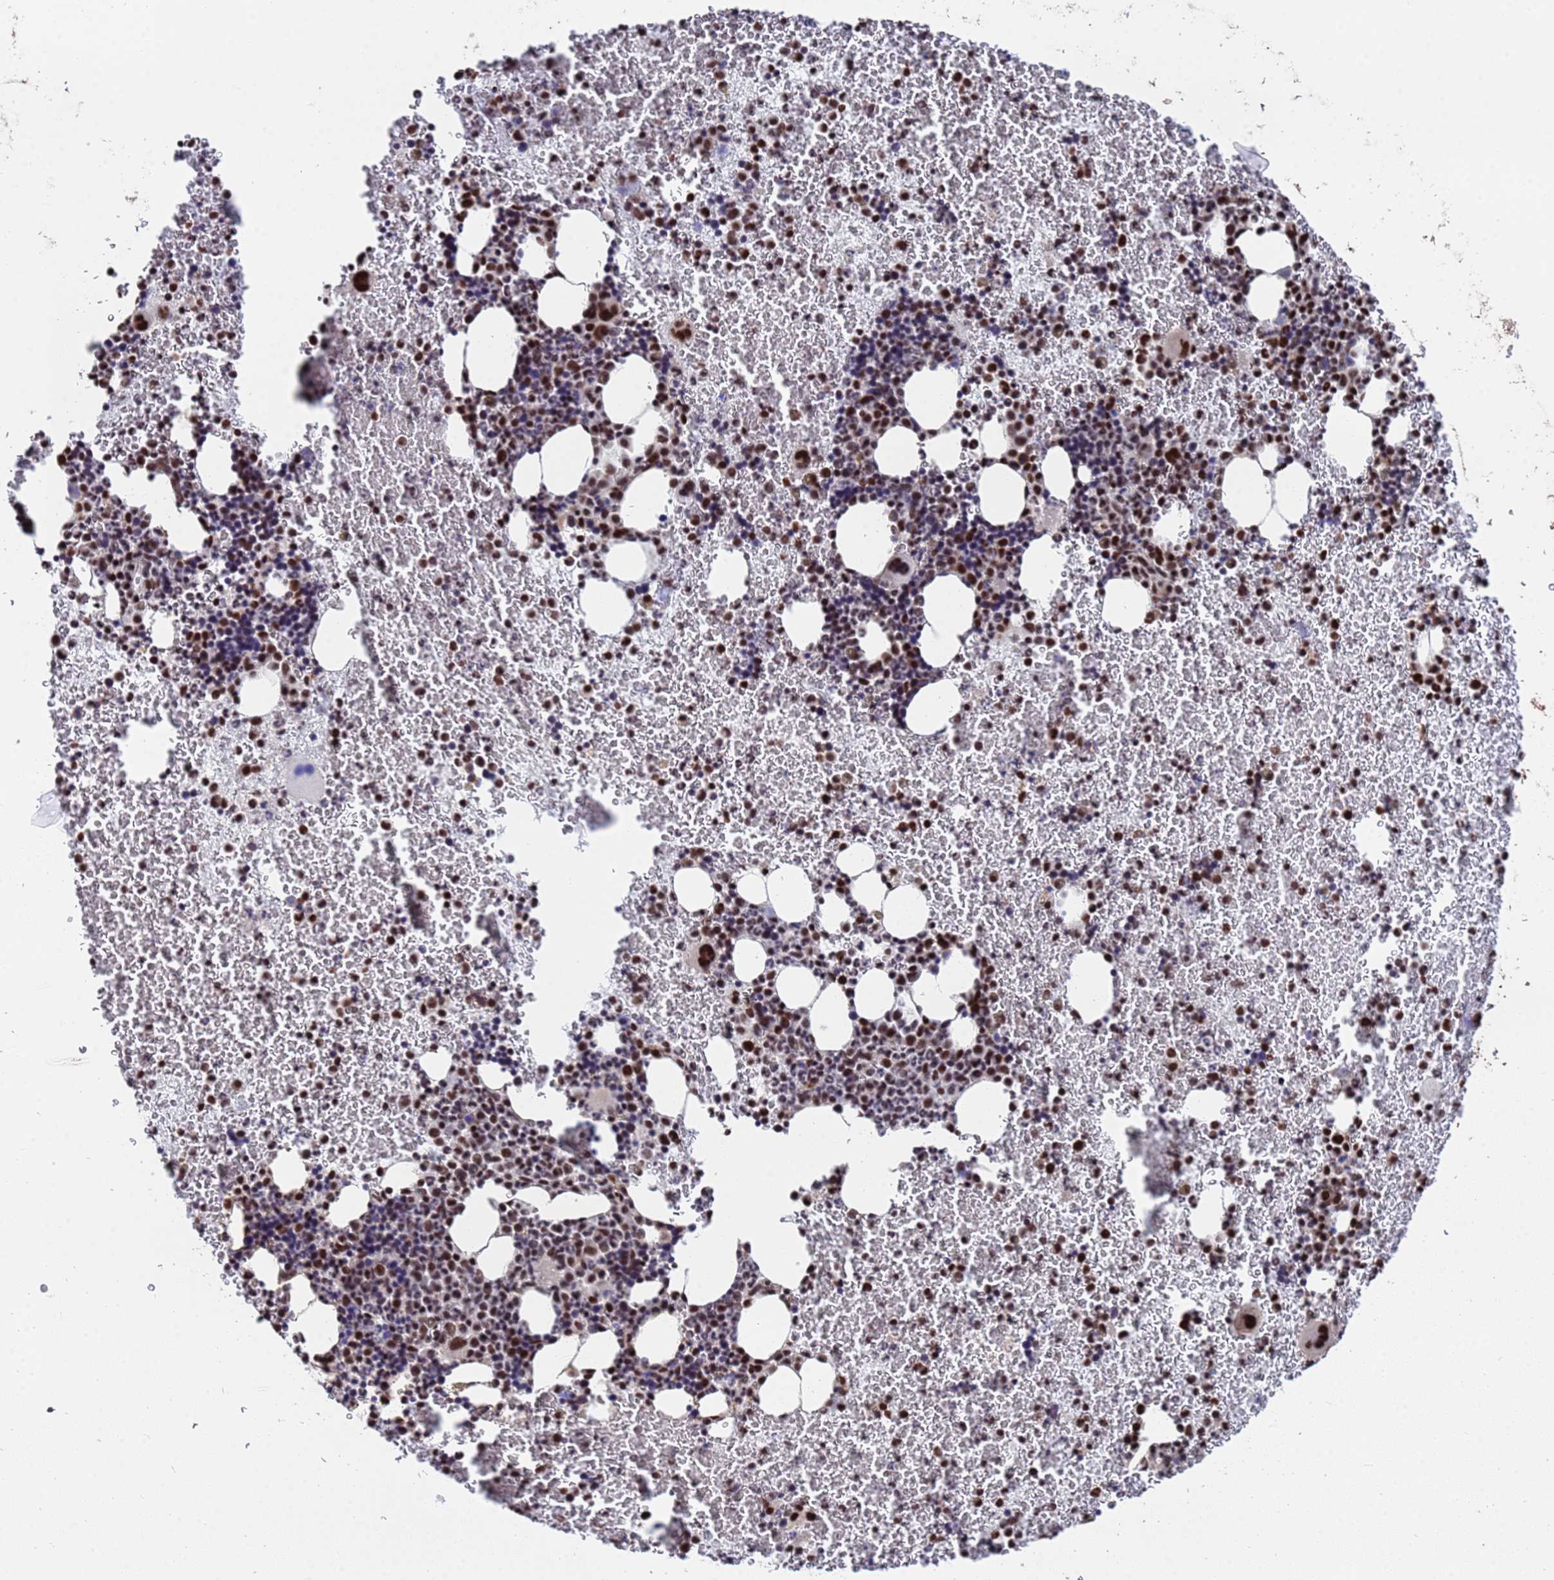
{"staining": {"intensity": "strong", "quantity": "25%-75%", "location": "nuclear"}, "tissue": "bone marrow", "cell_type": "Hematopoietic cells", "image_type": "normal", "snomed": [{"axis": "morphology", "description": "Normal tissue, NOS"}, {"axis": "topography", "description": "Bone marrow"}], "caption": "Immunohistochemical staining of normal bone marrow demonstrates 25%-75% levels of strong nuclear protein staining in about 25%-75% of hematopoietic cells.", "gene": "SF3B2", "patient": {"sex": "male", "age": 11}}